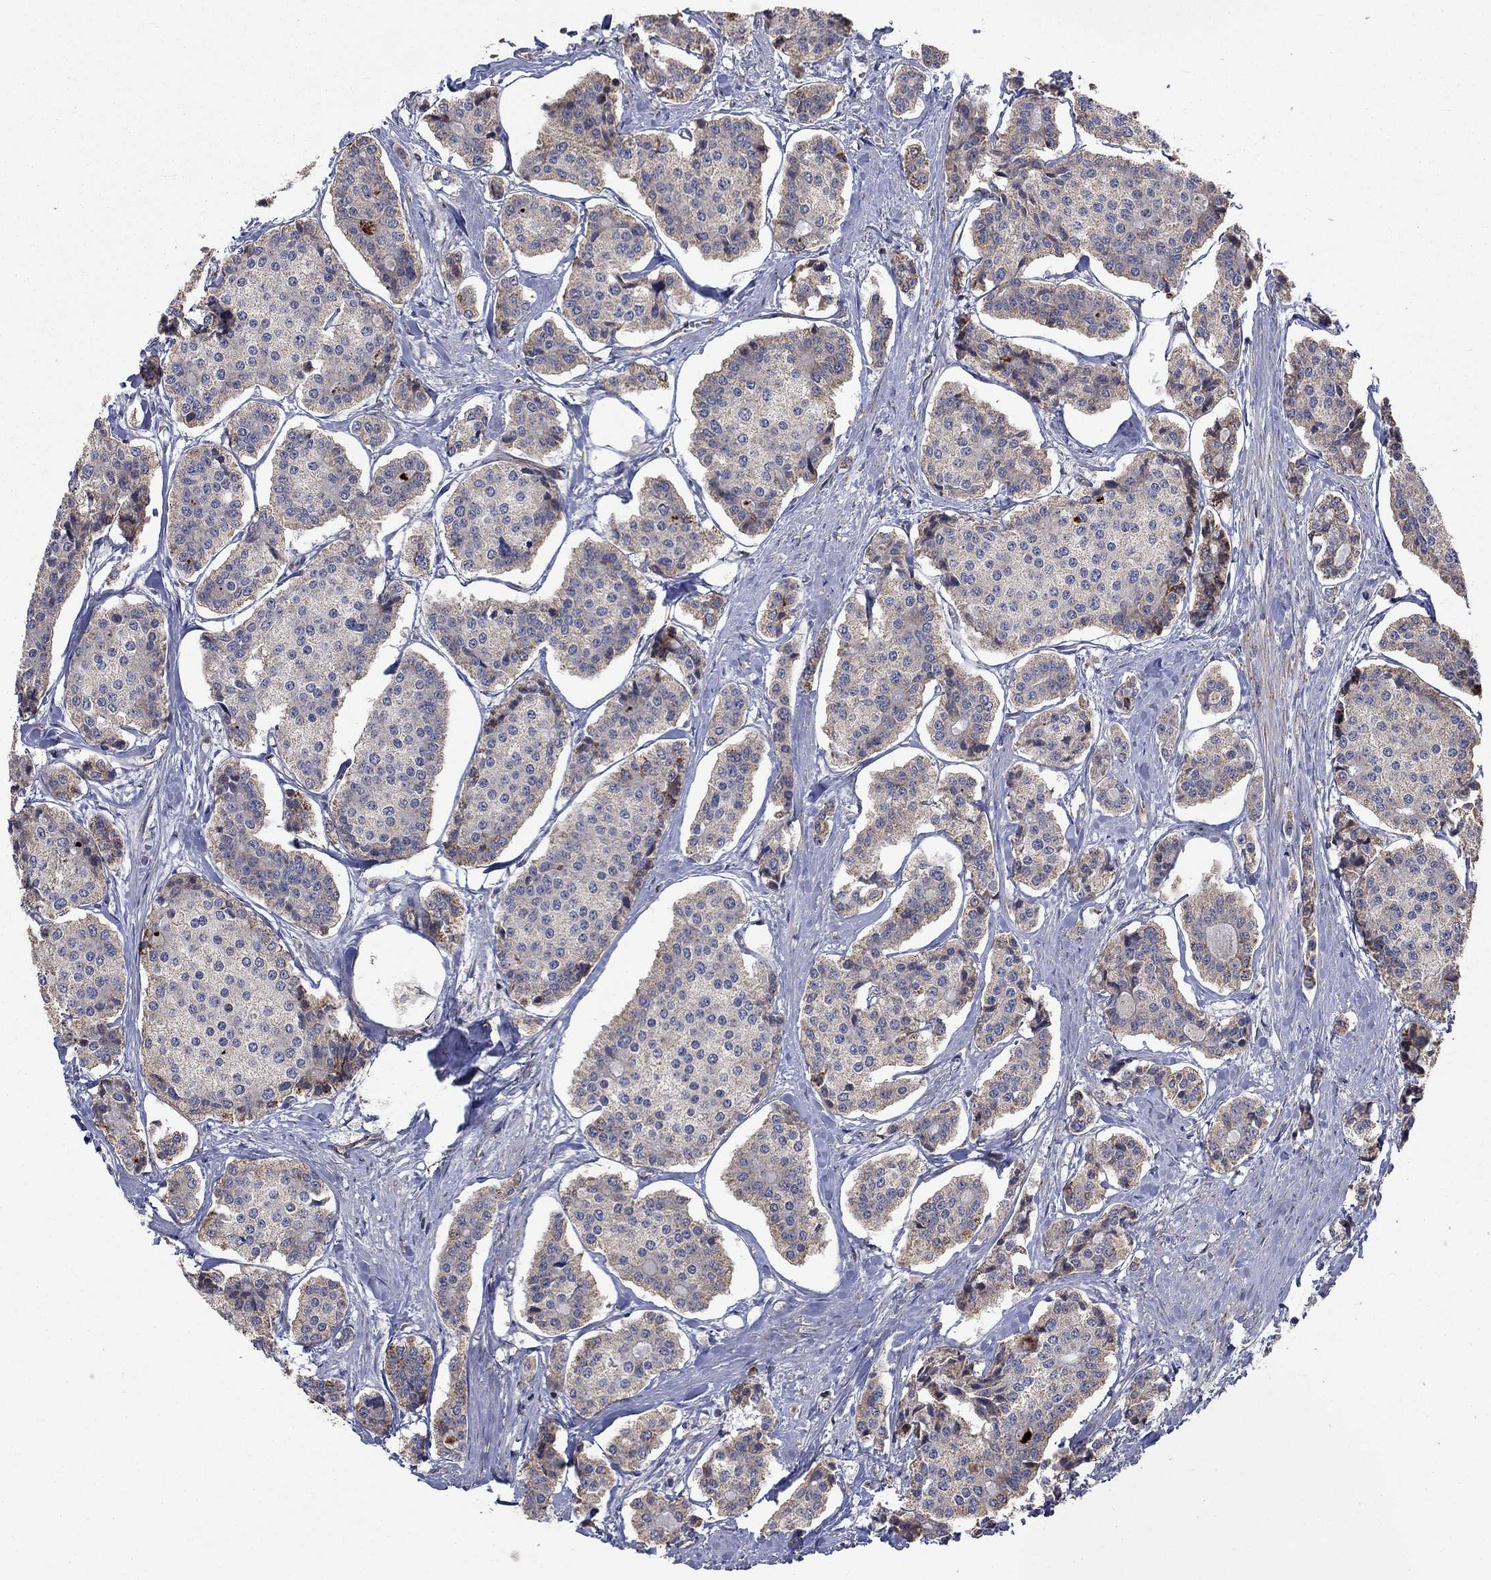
{"staining": {"intensity": "weak", "quantity": "<25%", "location": "cytoplasmic/membranous"}, "tissue": "carcinoid", "cell_type": "Tumor cells", "image_type": "cancer", "snomed": [{"axis": "morphology", "description": "Carcinoid, malignant, NOS"}, {"axis": "topography", "description": "Small intestine"}], "caption": "Tumor cells show no significant protein positivity in carcinoid.", "gene": "NDUFC1", "patient": {"sex": "female", "age": 65}}